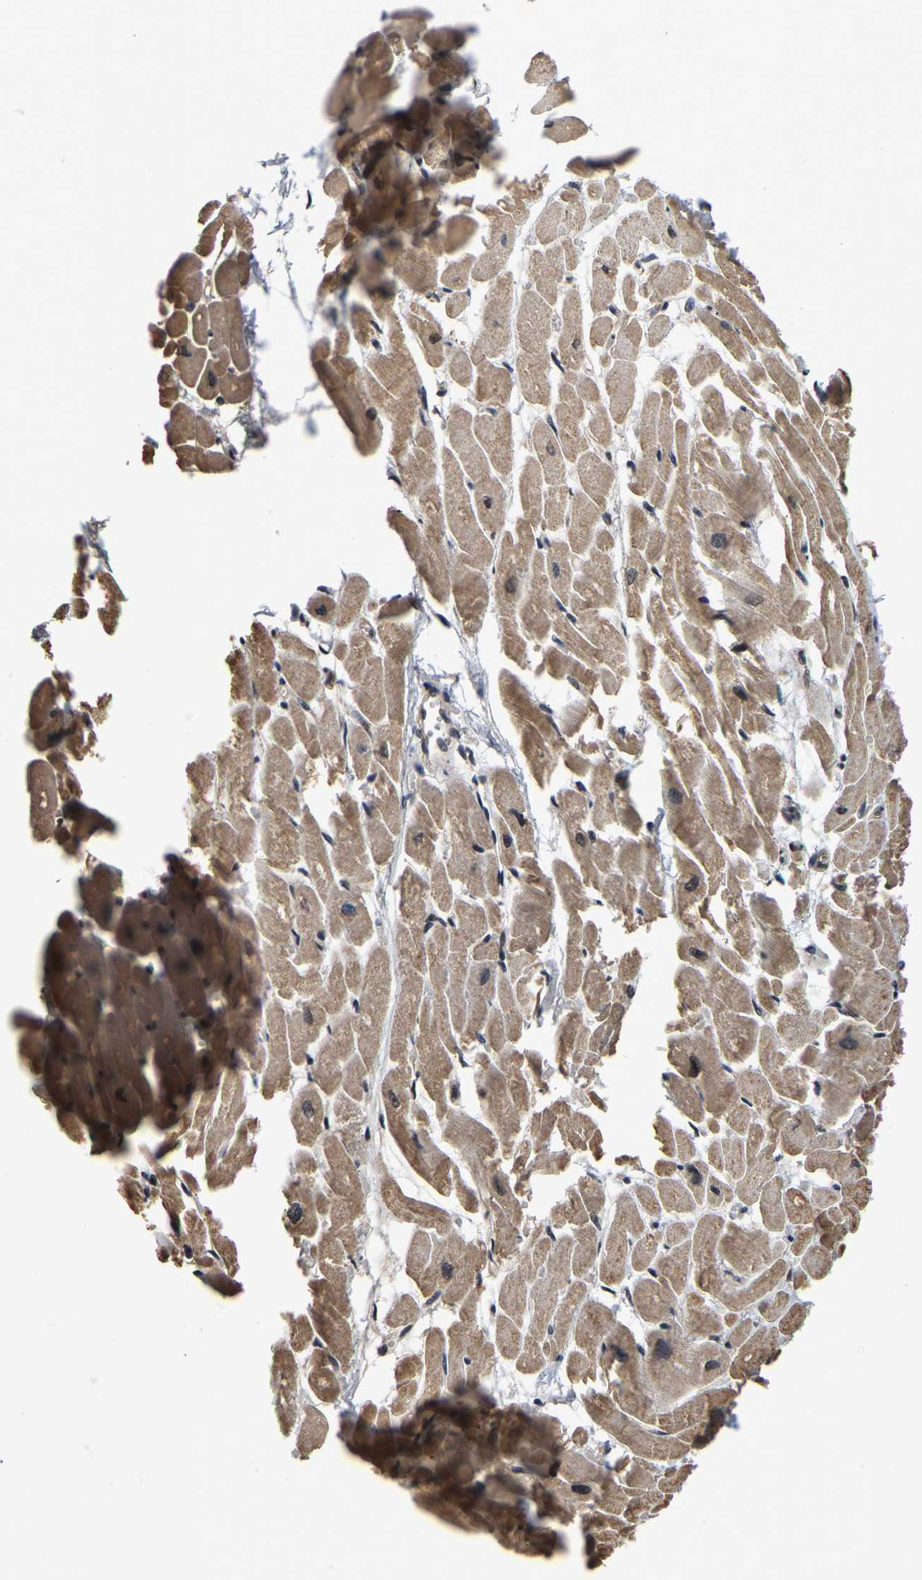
{"staining": {"intensity": "moderate", "quantity": ">75%", "location": "cytoplasmic/membranous,nuclear"}, "tissue": "heart muscle", "cell_type": "Cardiomyocytes", "image_type": "normal", "snomed": [{"axis": "morphology", "description": "Normal tissue, NOS"}, {"axis": "topography", "description": "Heart"}], "caption": "Protein expression analysis of unremarkable heart muscle shows moderate cytoplasmic/membranous,nuclear expression in about >75% of cardiomyocytes.", "gene": "CIAO1", "patient": {"sex": "male", "age": 45}}